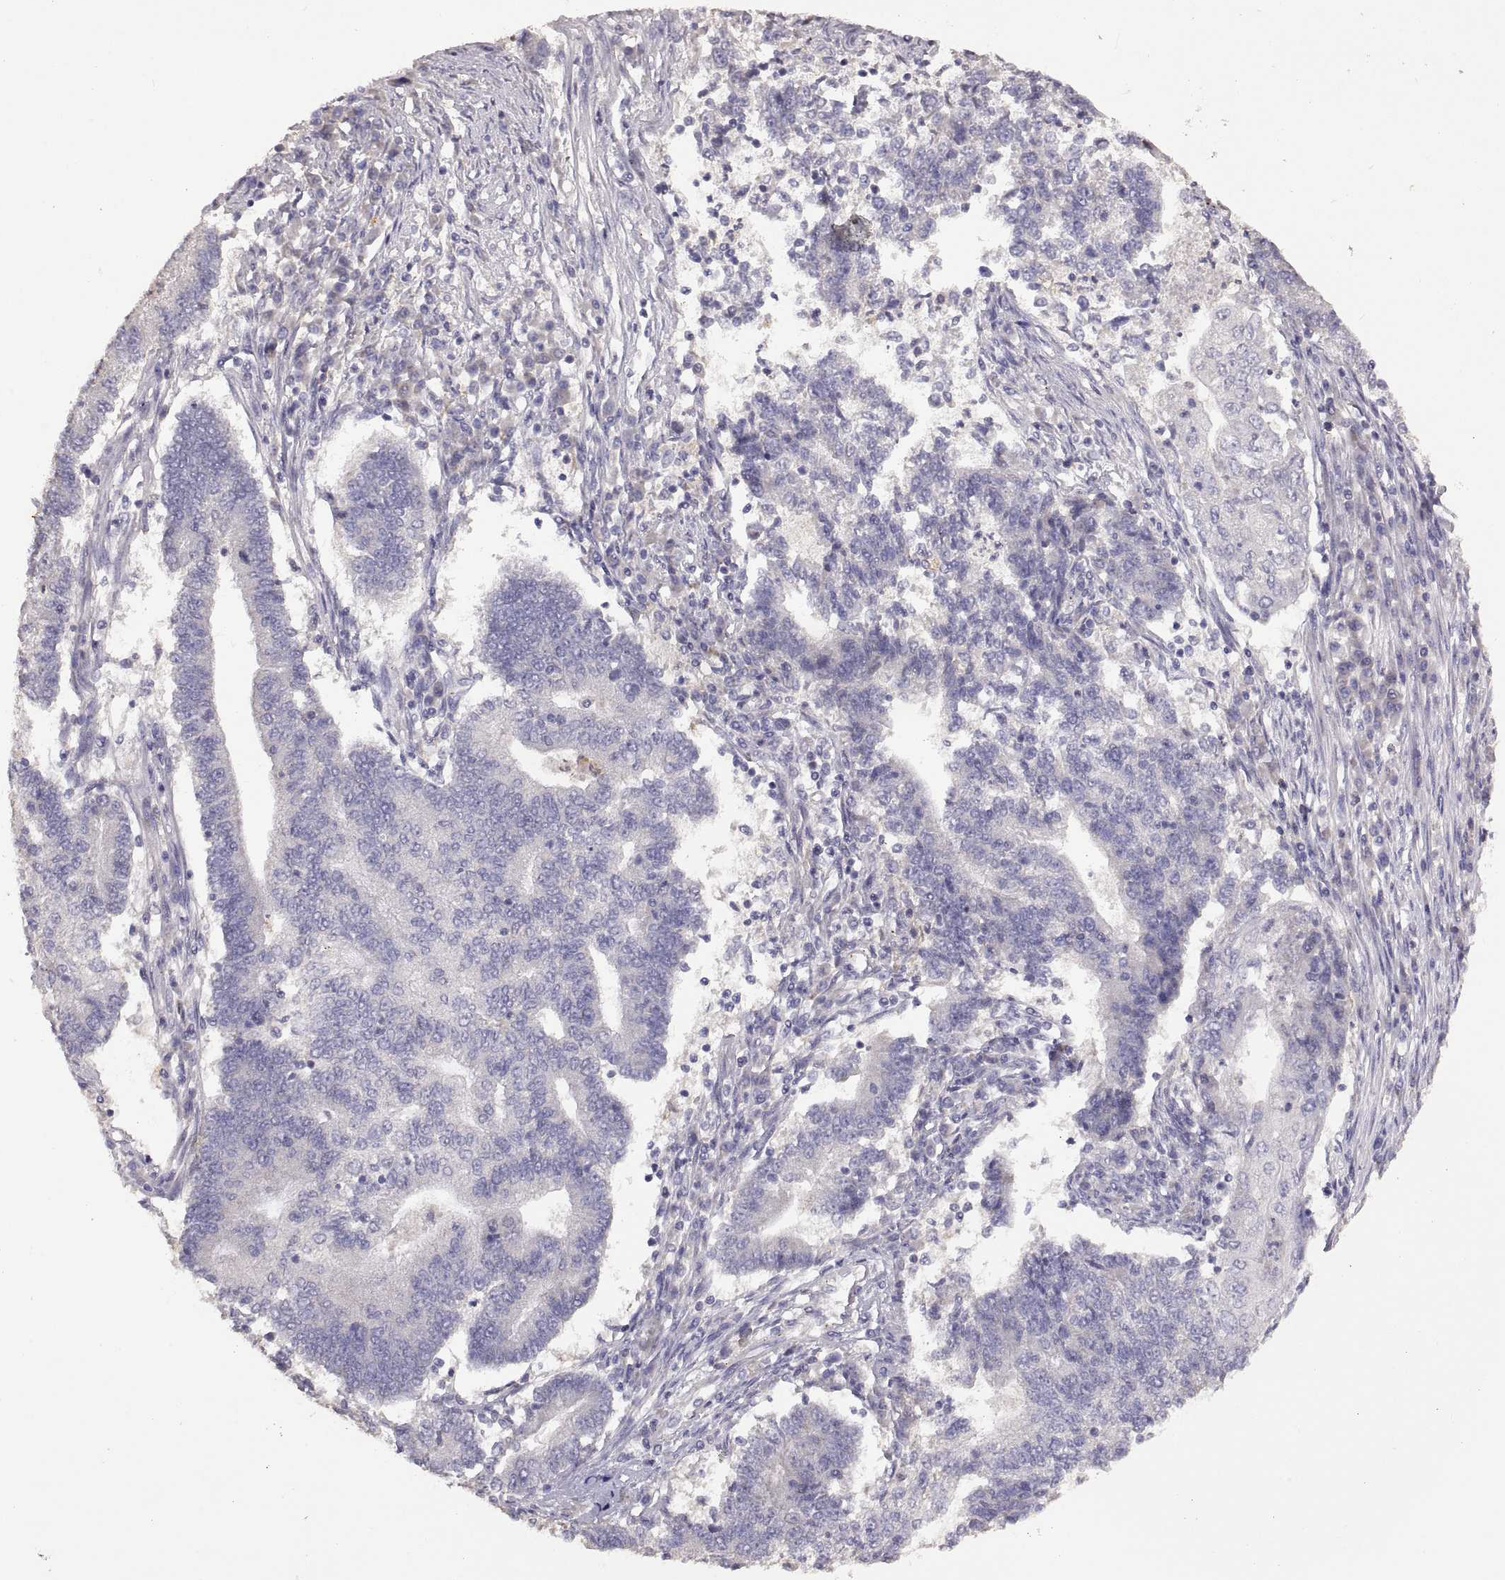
{"staining": {"intensity": "negative", "quantity": "none", "location": "none"}, "tissue": "endometrial cancer", "cell_type": "Tumor cells", "image_type": "cancer", "snomed": [{"axis": "morphology", "description": "Adenocarcinoma, NOS"}, {"axis": "topography", "description": "Uterus"}, {"axis": "topography", "description": "Endometrium"}], "caption": "DAB immunohistochemical staining of adenocarcinoma (endometrial) displays no significant staining in tumor cells. (Brightfield microscopy of DAB immunohistochemistry at high magnification).", "gene": "DEFB136", "patient": {"sex": "female", "age": 54}}